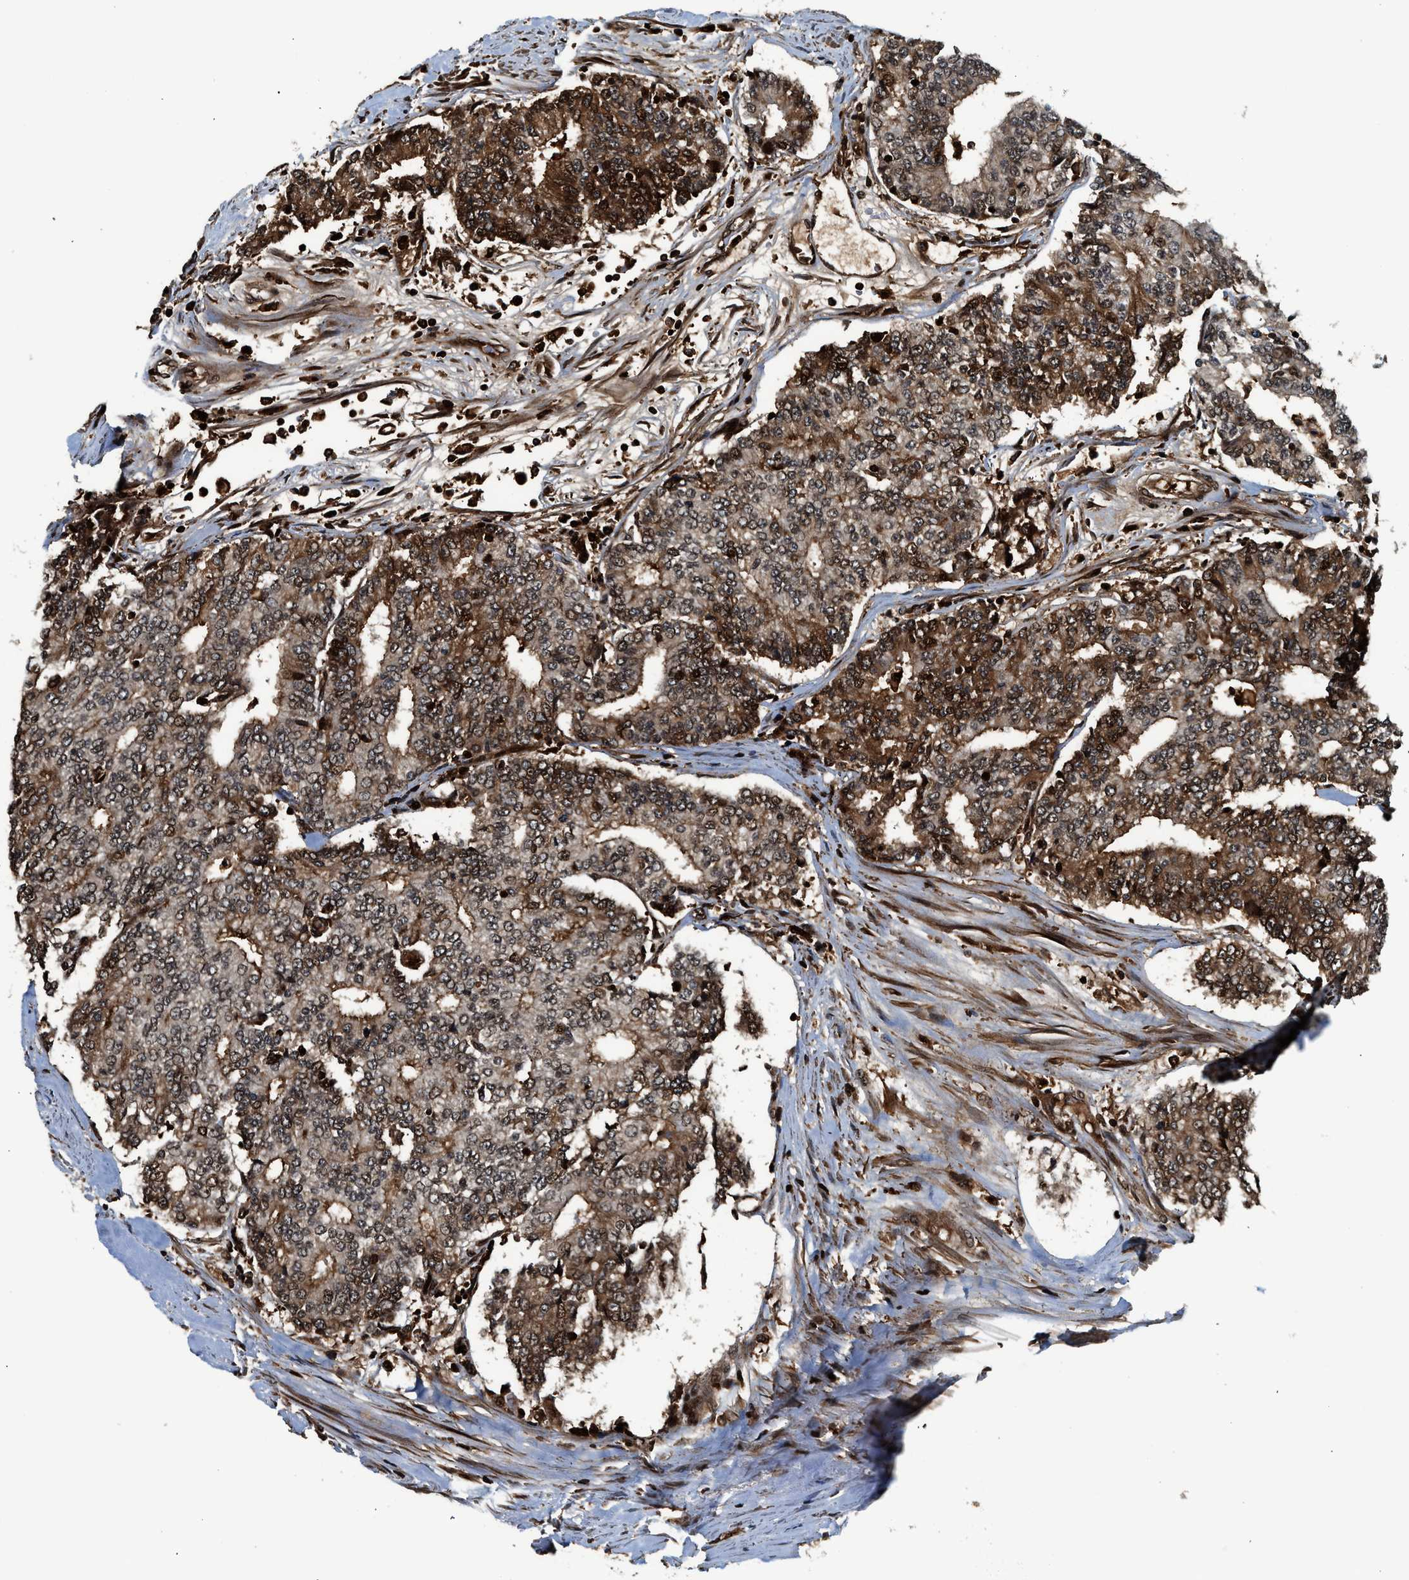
{"staining": {"intensity": "strong", "quantity": ">75%", "location": "cytoplasmic/membranous,nuclear"}, "tissue": "prostate cancer", "cell_type": "Tumor cells", "image_type": "cancer", "snomed": [{"axis": "morphology", "description": "Normal tissue, NOS"}, {"axis": "morphology", "description": "Adenocarcinoma, High grade"}, {"axis": "topography", "description": "Prostate"}, {"axis": "topography", "description": "Seminal veicle"}], "caption": "The immunohistochemical stain shows strong cytoplasmic/membranous and nuclear positivity in tumor cells of prostate high-grade adenocarcinoma tissue.", "gene": "MDM2", "patient": {"sex": "male", "age": 55}}